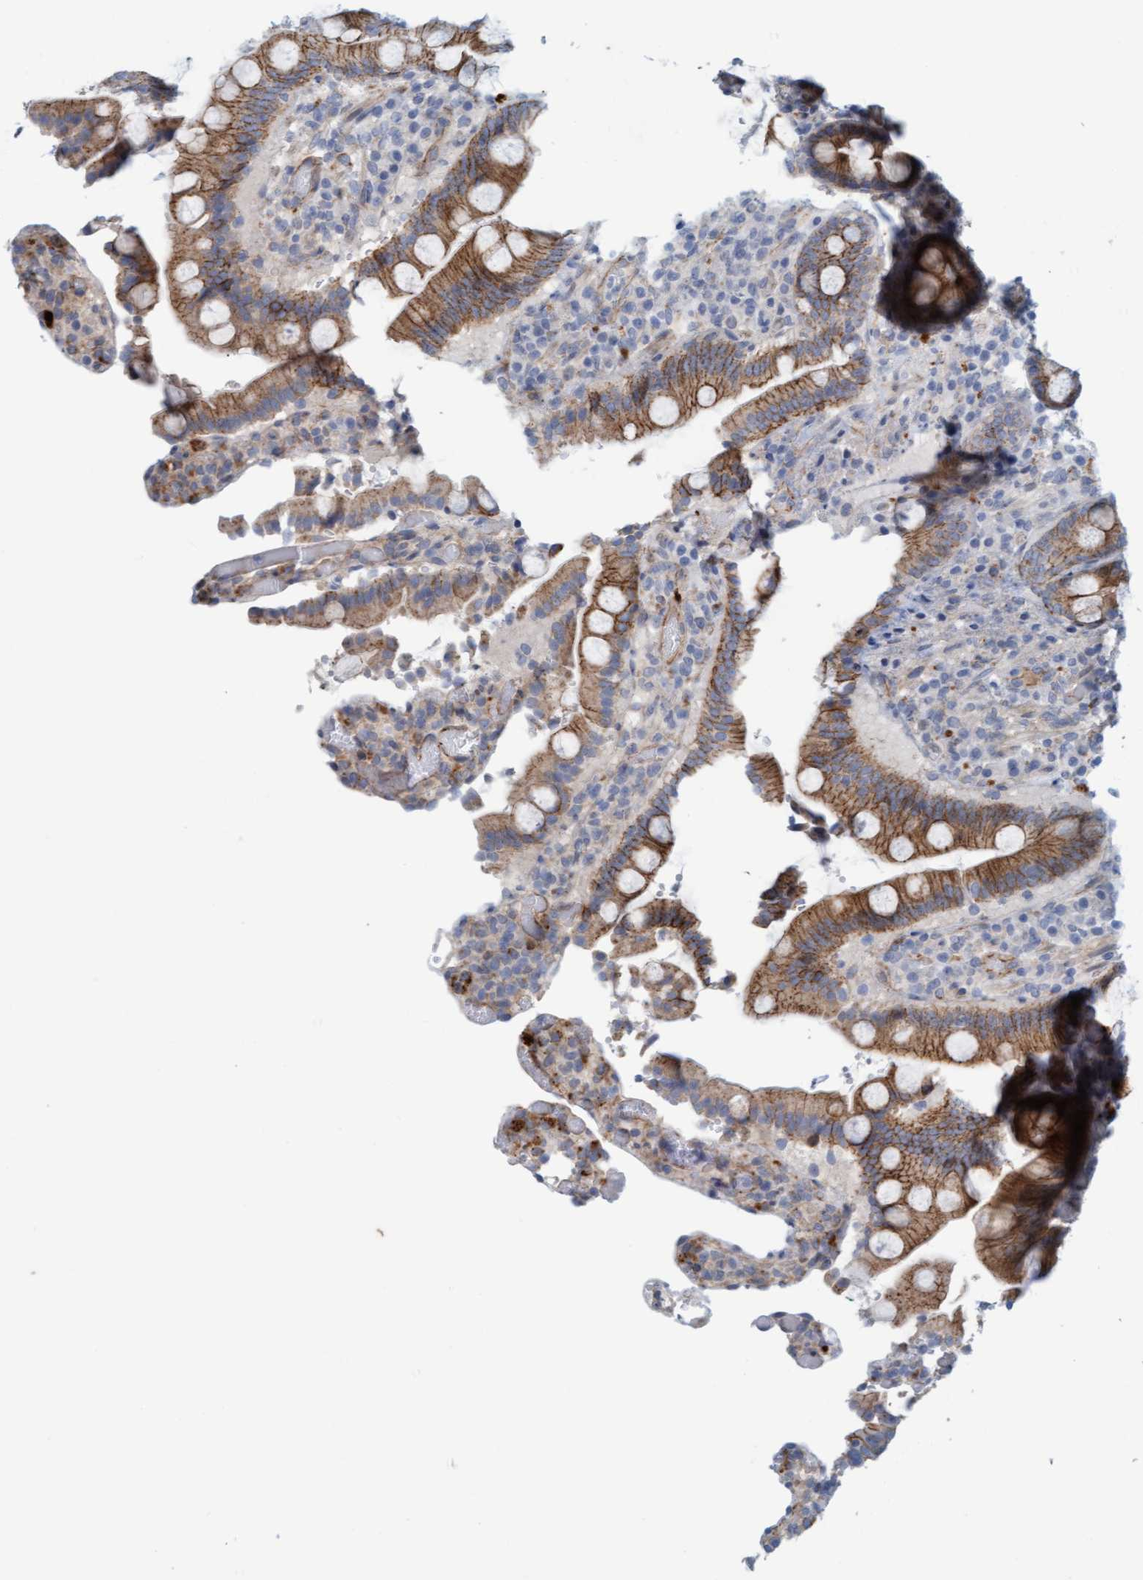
{"staining": {"intensity": "strong", "quantity": "25%-75%", "location": "cytoplasmic/membranous"}, "tissue": "duodenum", "cell_type": "Glandular cells", "image_type": "normal", "snomed": [{"axis": "morphology", "description": "Normal tissue, NOS"}, {"axis": "topography", "description": "Small intestine, NOS"}], "caption": "Immunohistochemistry (IHC) (DAB) staining of unremarkable duodenum displays strong cytoplasmic/membranous protein positivity in approximately 25%-75% of glandular cells. Immunohistochemistry (IHC) stains the protein of interest in brown and the nuclei are stained blue.", "gene": "KRBA2", "patient": {"sex": "female", "age": 71}}